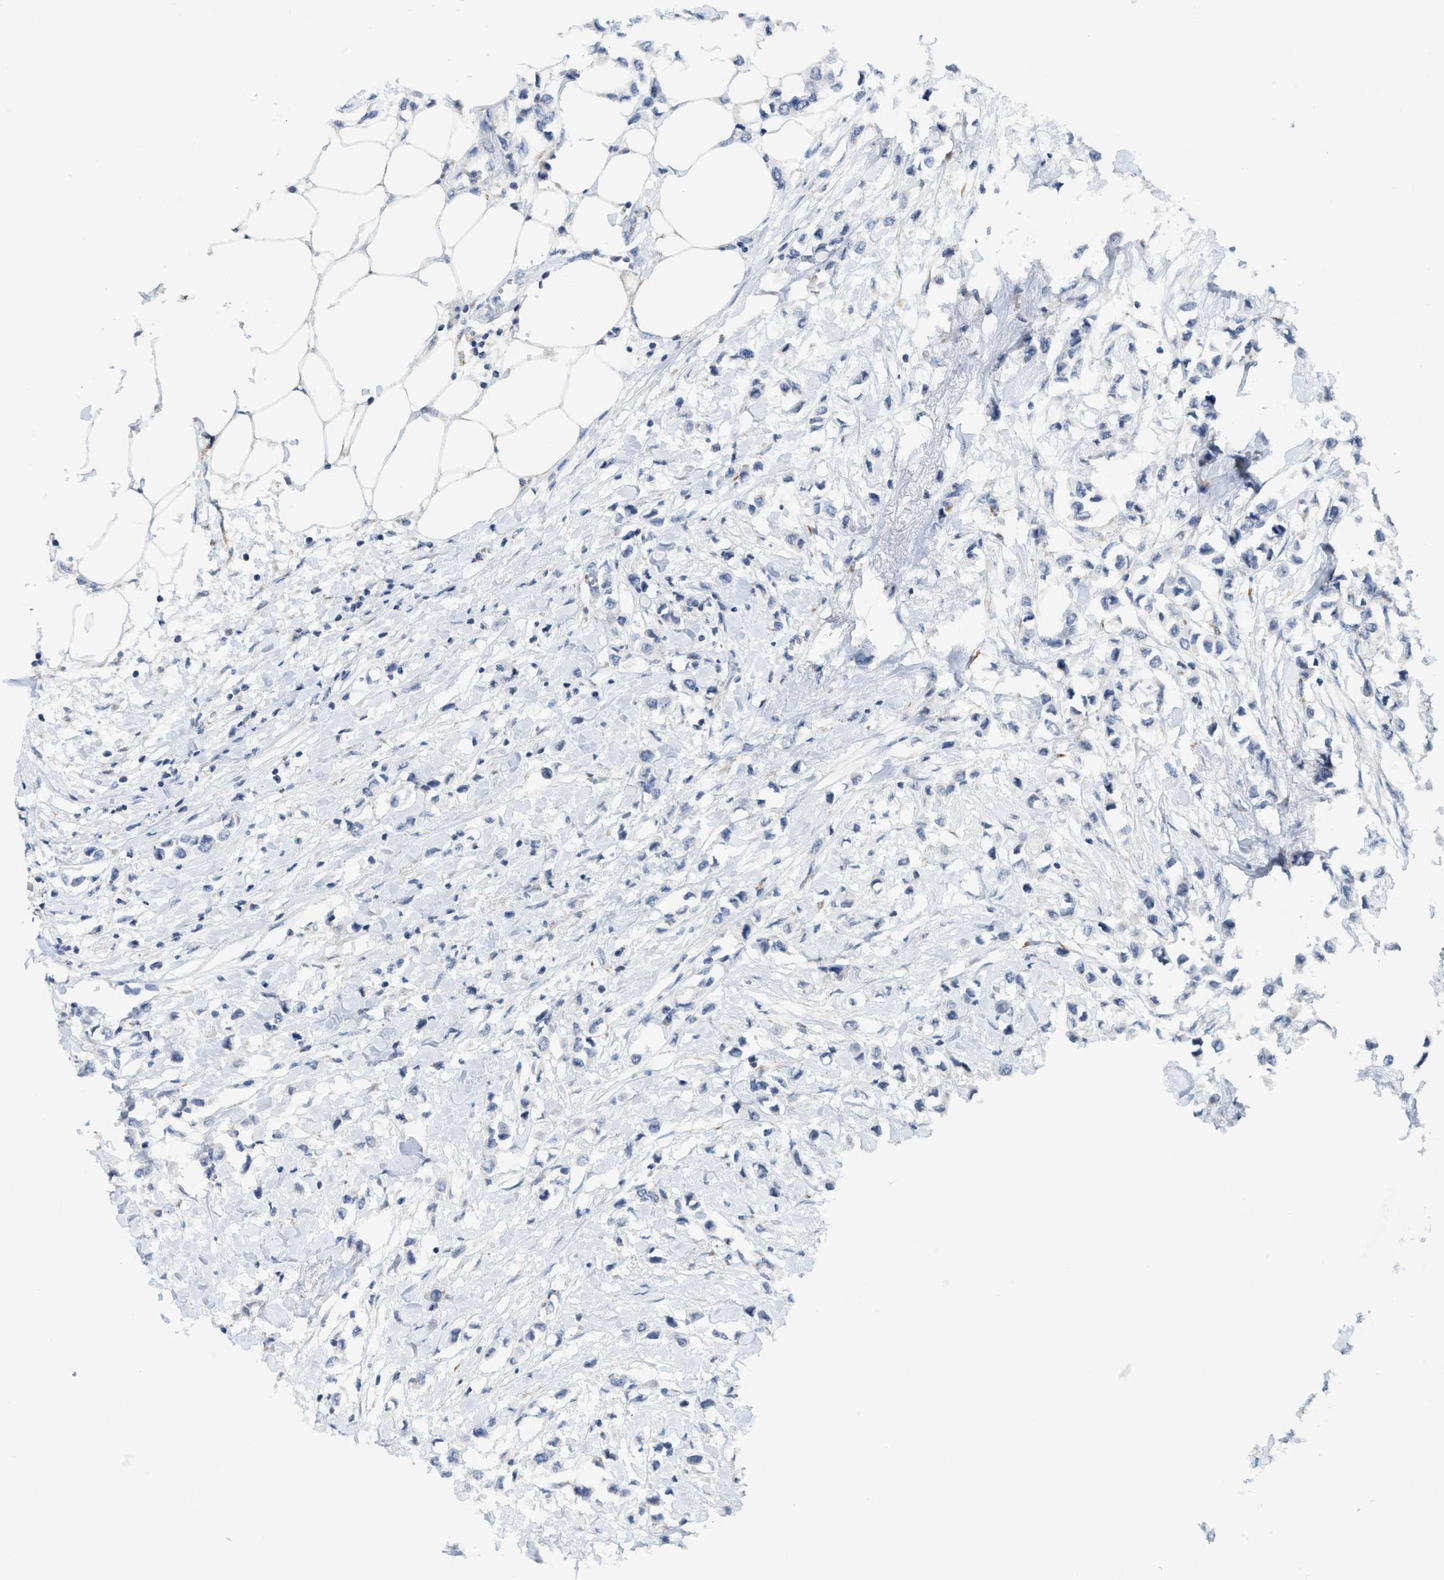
{"staining": {"intensity": "negative", "quantity": "none", "location": "none"}, "tissue": "breast cancer", "cell_type": "Tumor cells", "image_type": "cancer", "snomed": [{"axis": "morphology", "description": "Lobular carcinoma"}, {"axis": "topography", "description": "Breast"}], "caption": "IHC of lobular carcinoma (breast) displays no positivity in tumor cells.", "gene": "GATD3", "patient": {"sex": "female", "age": 51}}